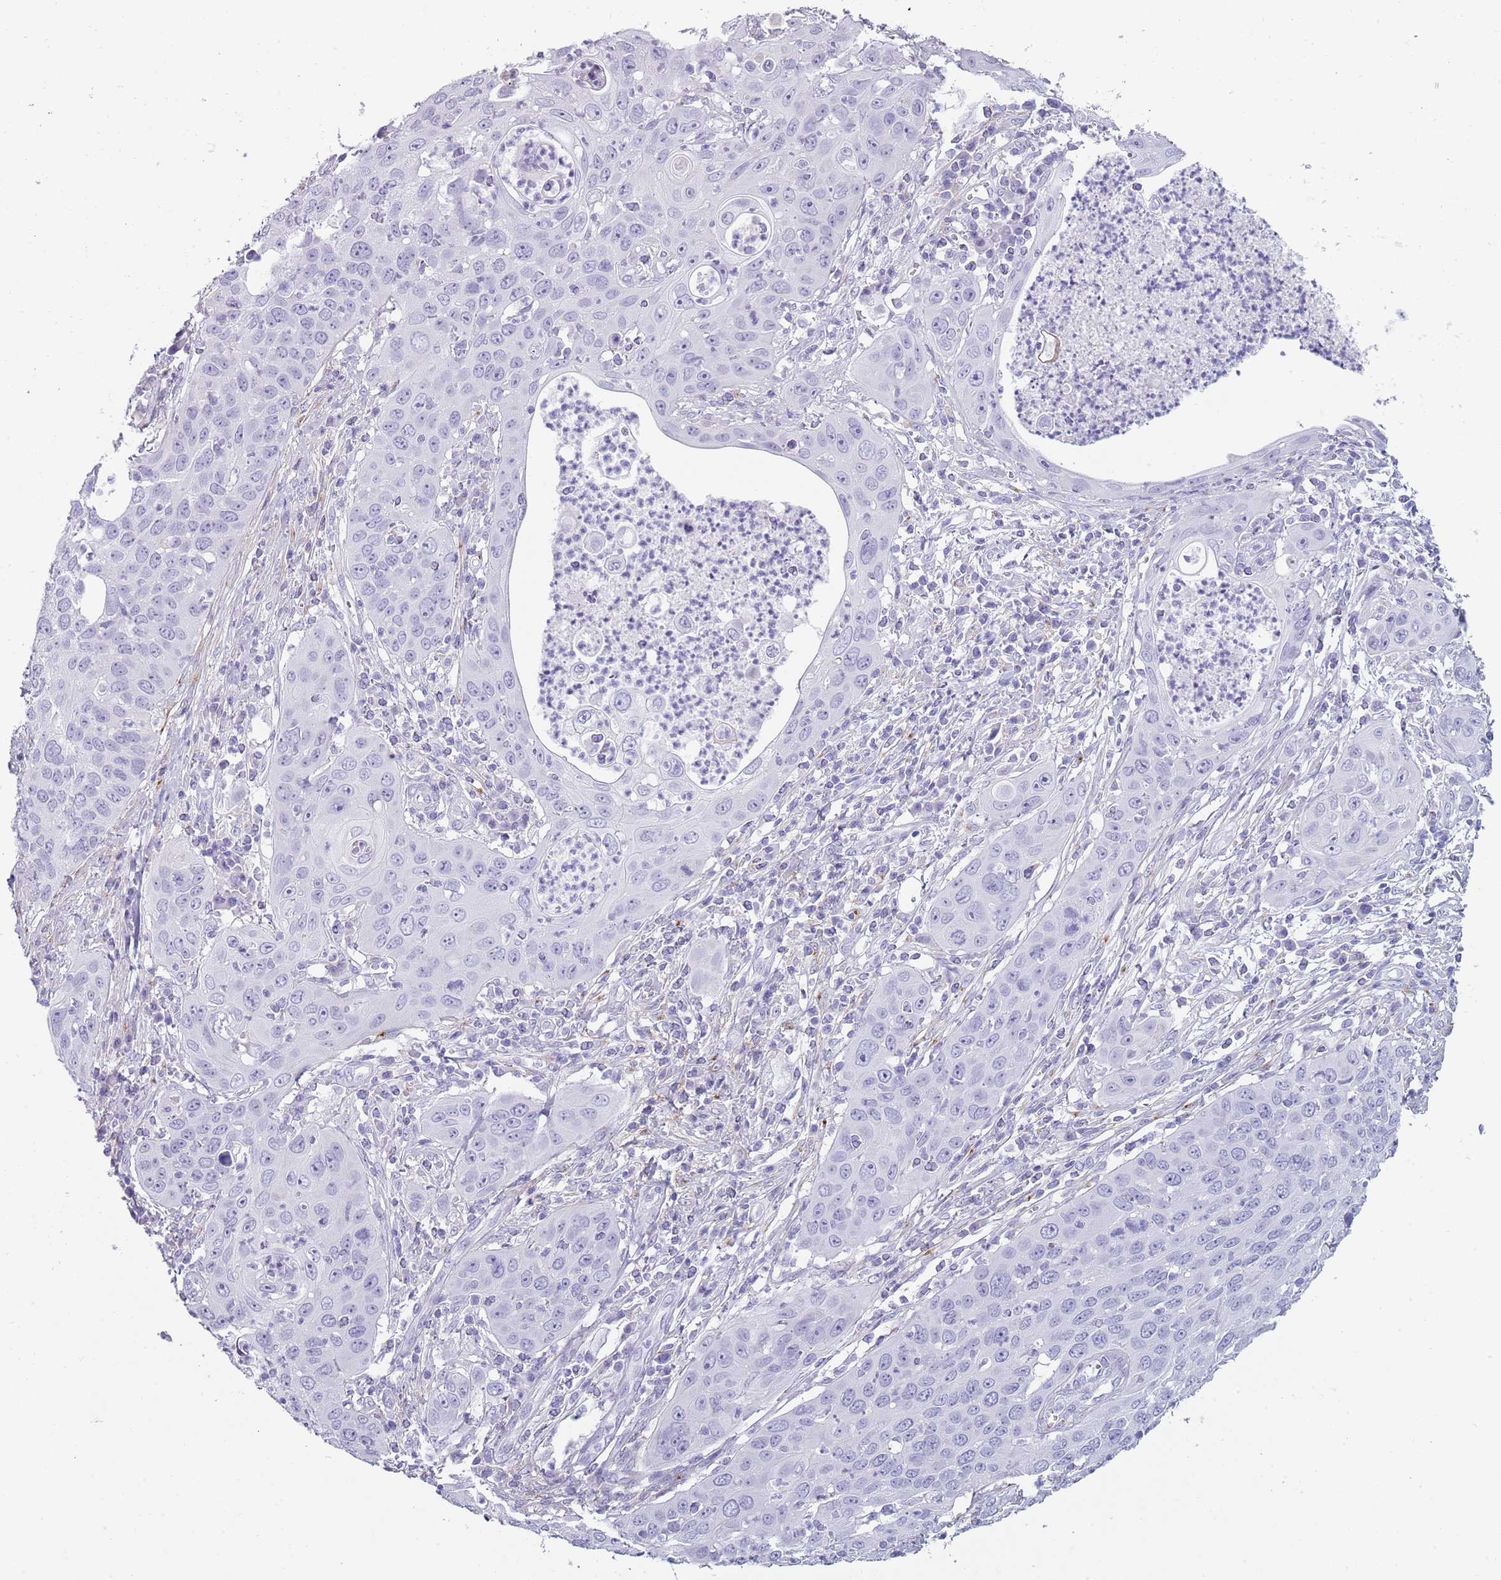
{"staining": {"intensity": "negative", "quantity": "none", "location": "none"}, "tissue": "cervical cancer", "cell_type": "Tumor cells", "image_type": "cancer", "snomed": [{"axis": "morphology", "description": "Squamous cell carcinoma, NOS"}, {"axis": "topography", "description": "Cervix"}], "caption": "Immunohistochemical staining of cervical squamous cell carcinoma displays no significant positivity in tumor cells. The staining was performed using DAB to visualize the protein expression in brown, while the nuclei were stained in blue with hematoxylin (Magnification: 20x).", "gene": "COLEC12", "patient": {"sex": "female", "age": 36}}